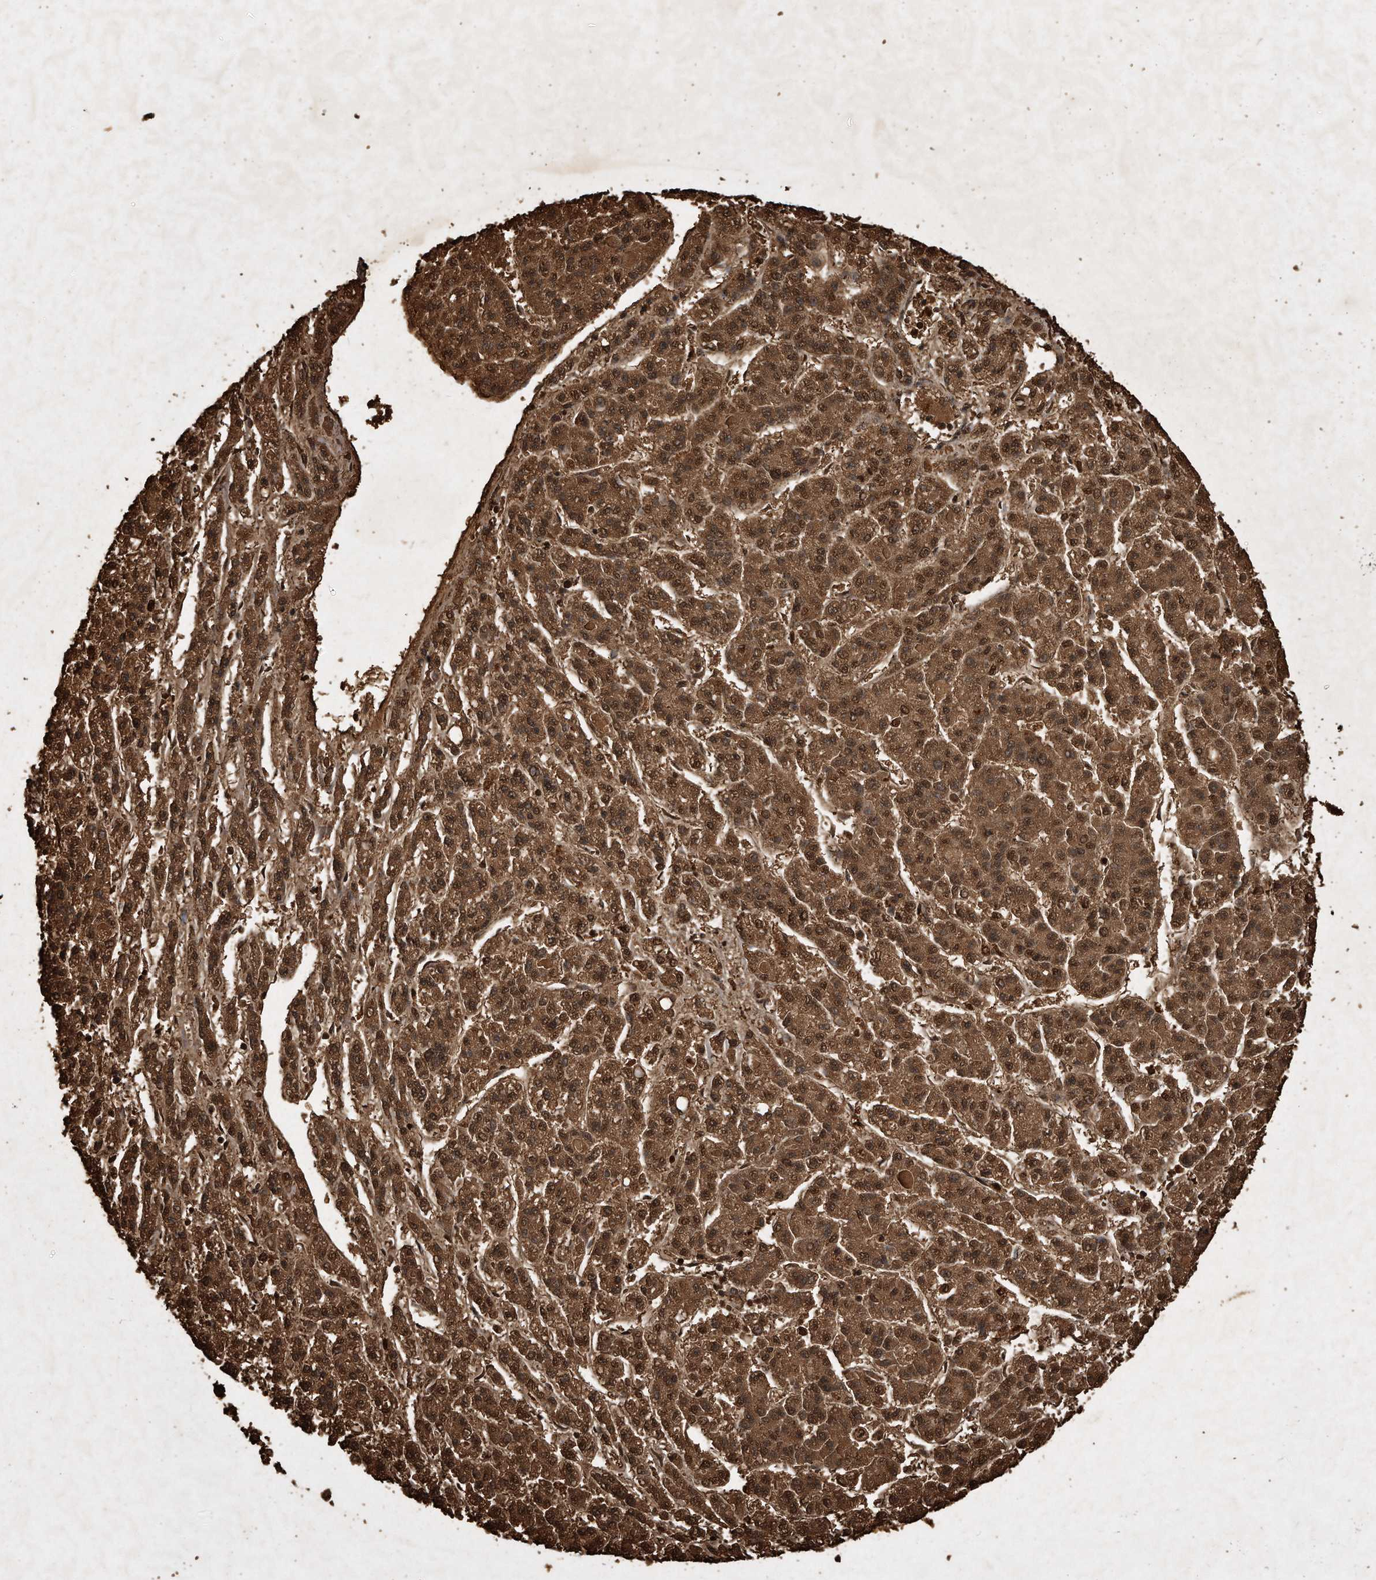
{"staining": {"intensity": "moderate", "quantity": ">75%", "location": "cytoplasmic/membranous,nuclear"}, "tissue": "liver cancer", "cell_type": "Tumor cells", "image_type": "cancer", "snomed": [{"axis": "morphology", "description": "Carcinoma, Hepatocellular, NOS"}, {"axis": "topography", "description": "Liver"}], "caption": "Liver hepatocellular carcinoma tissue demonstrates moderate cytoplasmic/membranous and nuclear positivity in approximately >75% of tumor cells", "gene": "CFLAR", "patient": {"sex": "male", "age": 70}}